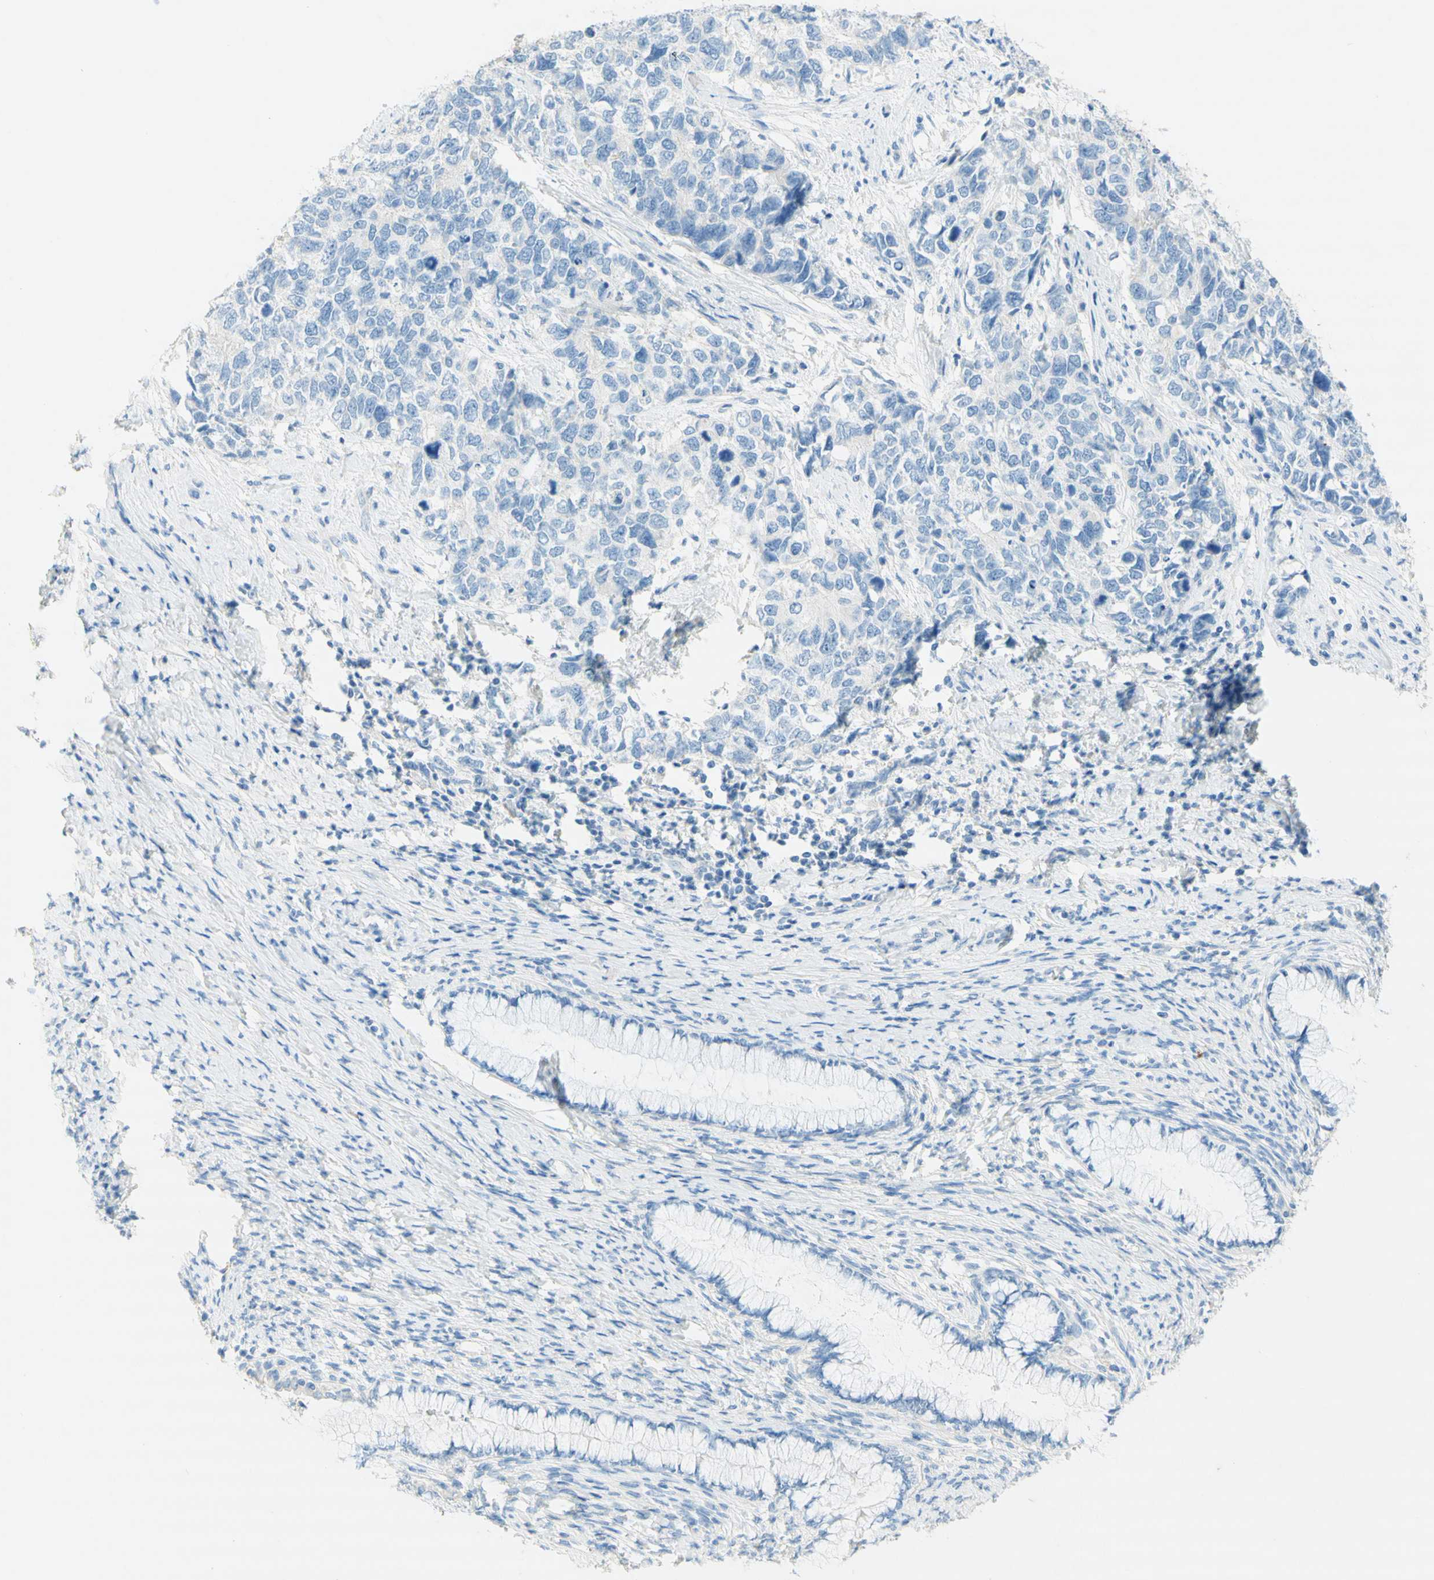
{"staining": {"intensity": "negative", "quantity": "none", "location": "none"}, "tissue": "cervical cancer", "cell_type": "Tumor cells", "image_type": "cancer", "snomed": [{"axis": "morphology", "description": "Squamous cell carcinoma, NOS"}, {"axis": "topography", "description": "Cervix"}], "caption": "Micrograph shows no significant protein positivity in tumor cells of cervical cancer (squamous cell carcinoma).", "gene": "POLR2J3", "patient": {"sex": "female", "age": 63}}